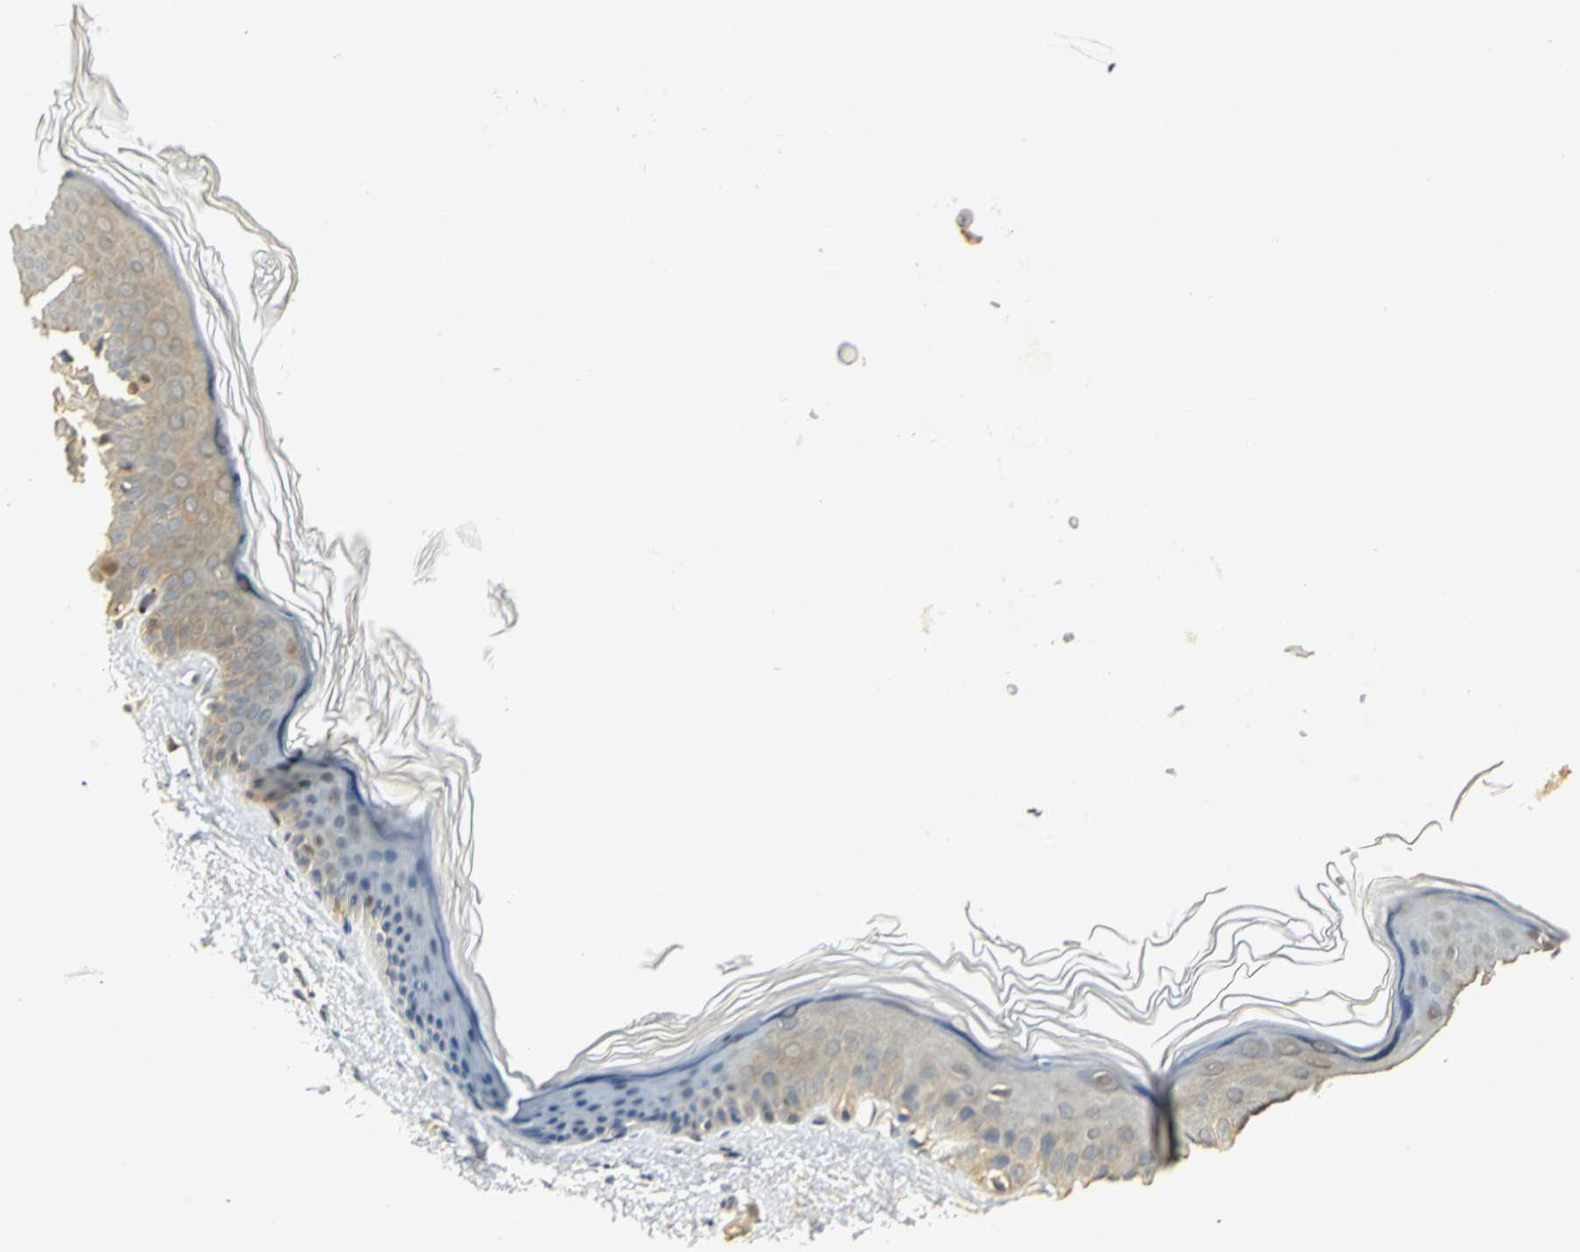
{"staining": {"intensity": "moderate", "quantity": "25%-75%", "location": "cytoplasmic/membranous"}, "tissue": "skin", "cell_type": "Fibroblasts", "image_type": "normal", "snomed": [{"axis": "morphology", "description": "Normal tissue, NOS"}, {"axis": "topography", "description": "Skin"}], "caption": "Fibroblasts display medium levels of moderate cytoplasmic/membranous expression in about 25%-75% of cells in normal human skin. (Brightfield microscopy of DAB IHC at high magnification).", "gene": "RARS1", "patient": {"sex": "female", "age": 56}}